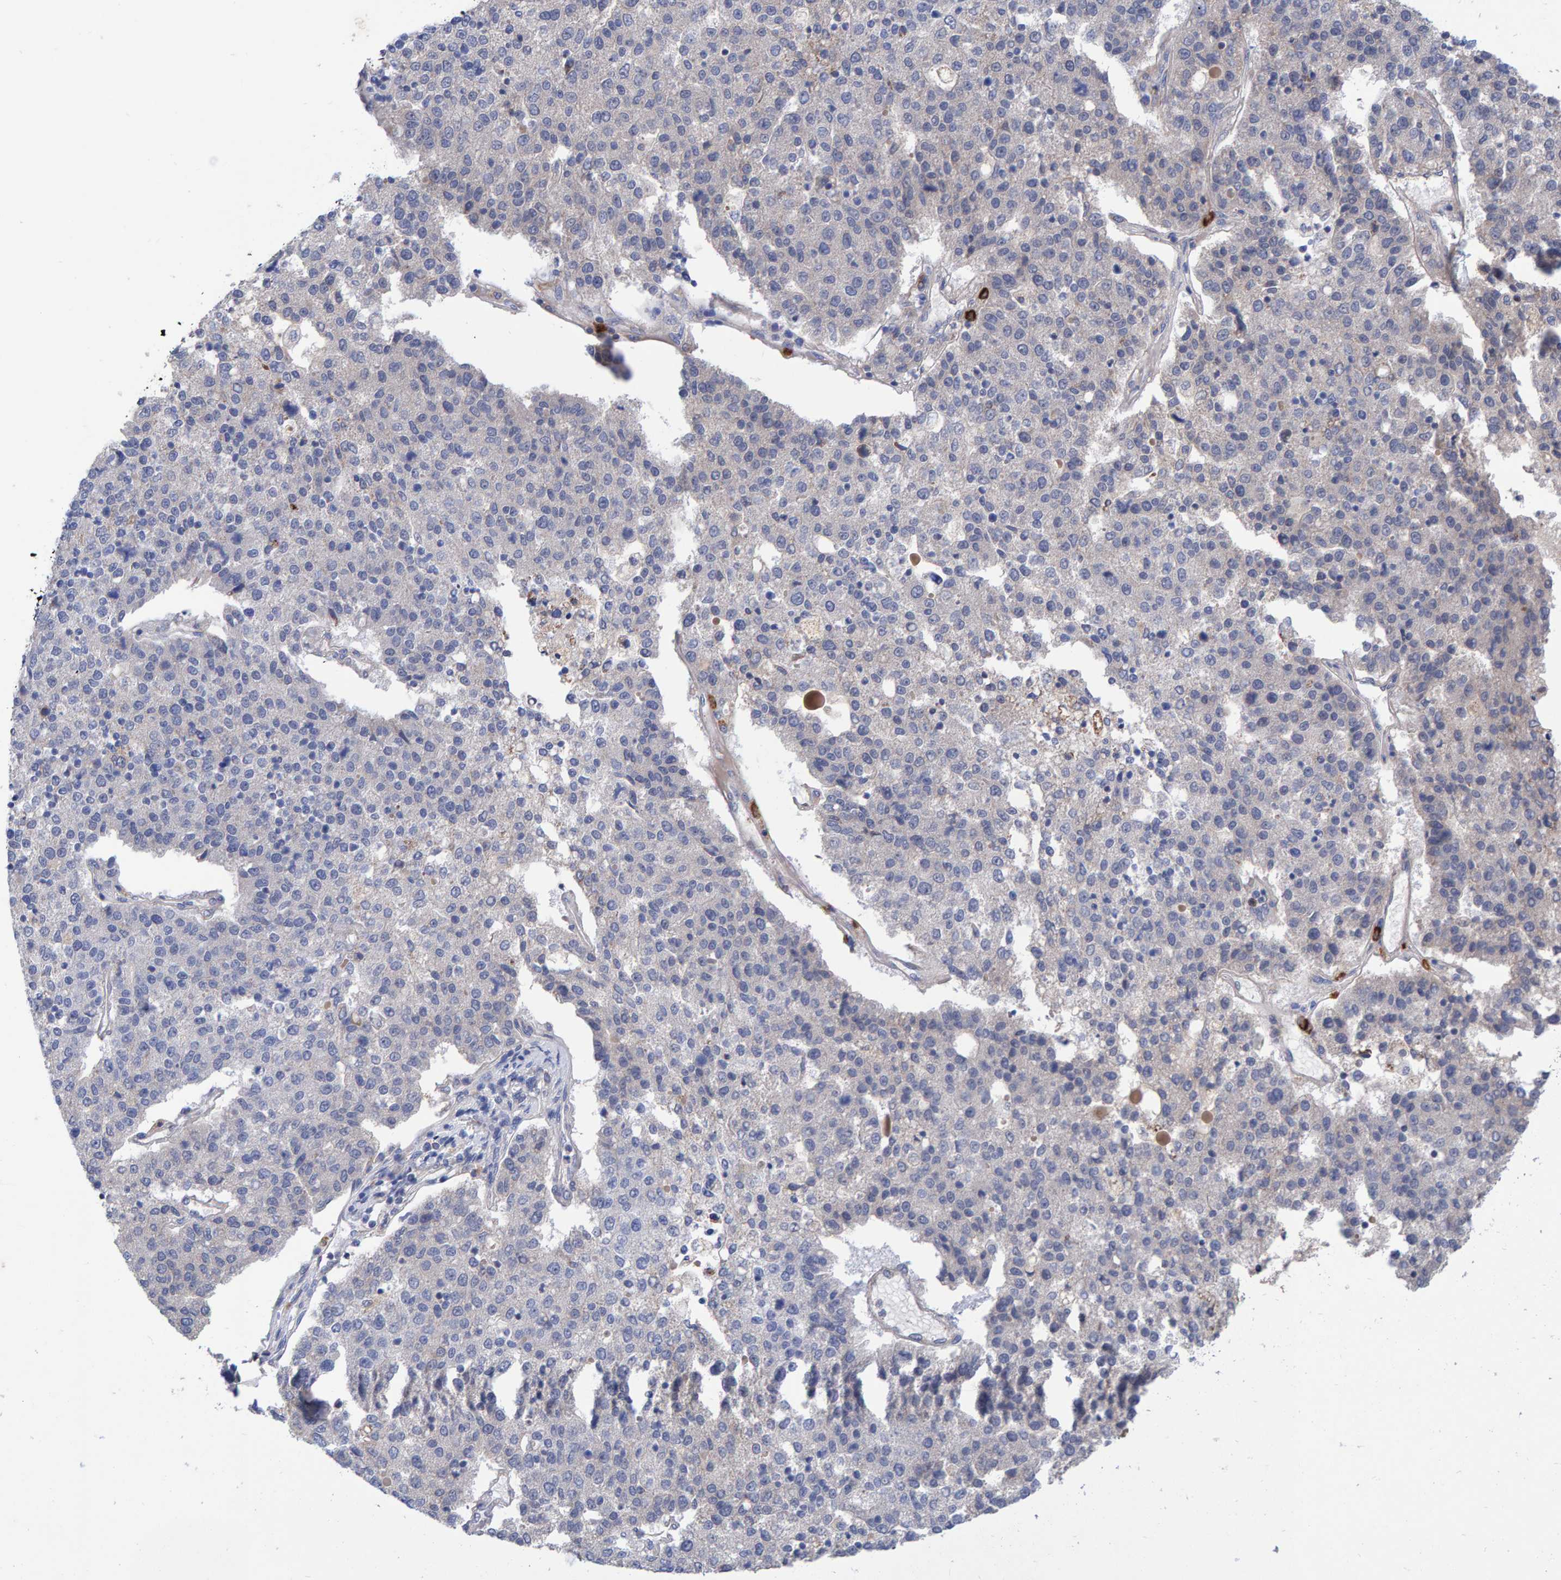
{"staining": {"intensity": "negative", "quantity": "none", "location": "none"}, "tissue": "pancreatic cancer", "cell_type": "Tumor cells", "image_type": "cancer", "snomed": [{"axis": "morphology", "description": "Adenocarcinoma, NOS"}, {"axis": "topography", "description": "Pancreas"}], "caption": "Immunohistochemical staining of human pancreatic adenocarcinoma exhibits no significant positivity in tumor cells.", "gene": "EFR3A", "patient": {"sex": "female", "age": 61}}